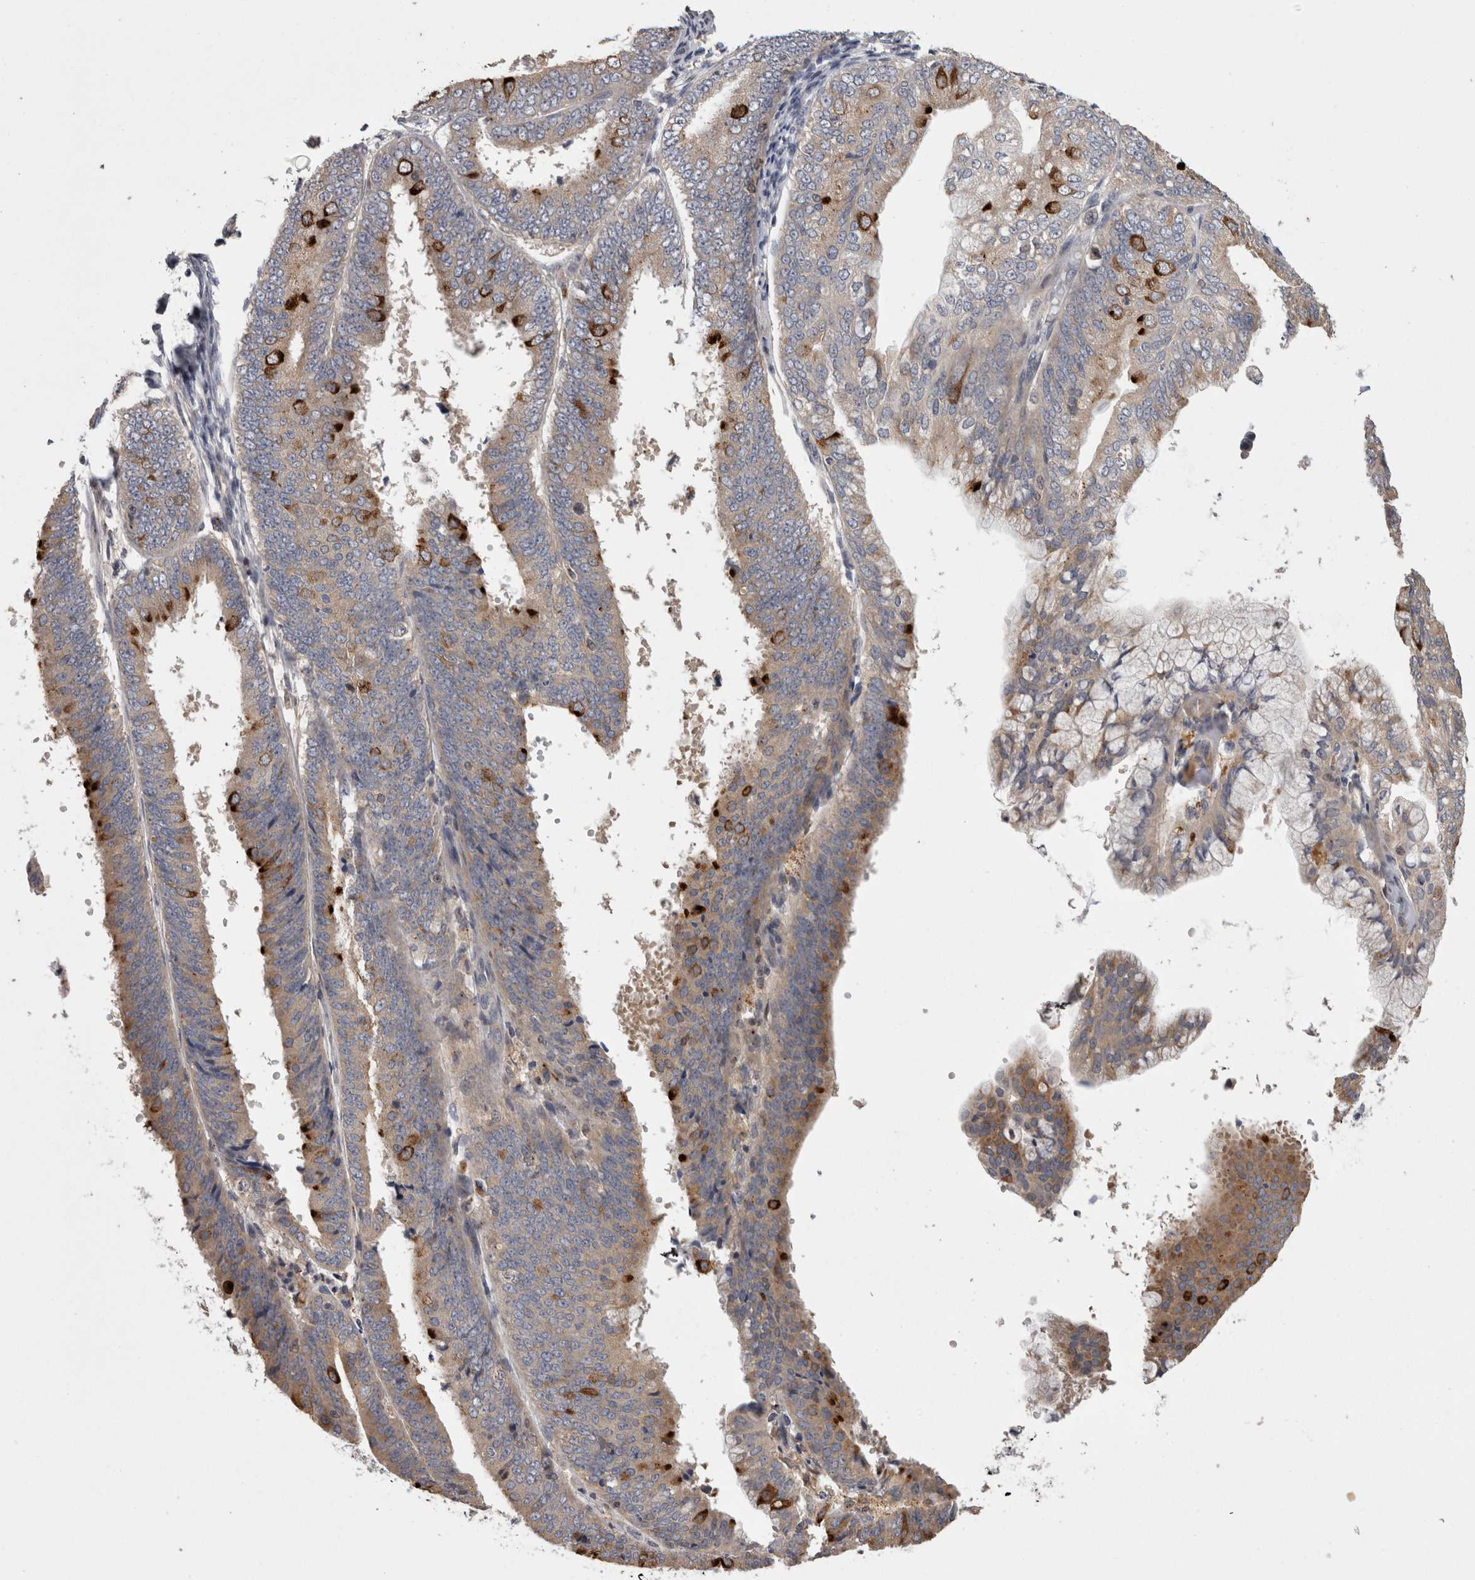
{"staining": {"intensity": "strong", "quantity": "<25%", "location": "cytoplasmic/membranous"}, "tissue": "endometrial cancer", "cell_type": "Tumor cells", "image_type": "cancer", "snomed": [{"axis": "morphology", "description": "Adenocarcinoma, NOS"}, {"axis": "topography", "description": "Endometrium"}], "caption": "Endometrial cancer stained with a brown dye shows strong cytoplasmic/membranous positive expression in approximately <25% of tumor cells.", "gene": "PCM1", "patient": {"sex": "female", "age": 63}}